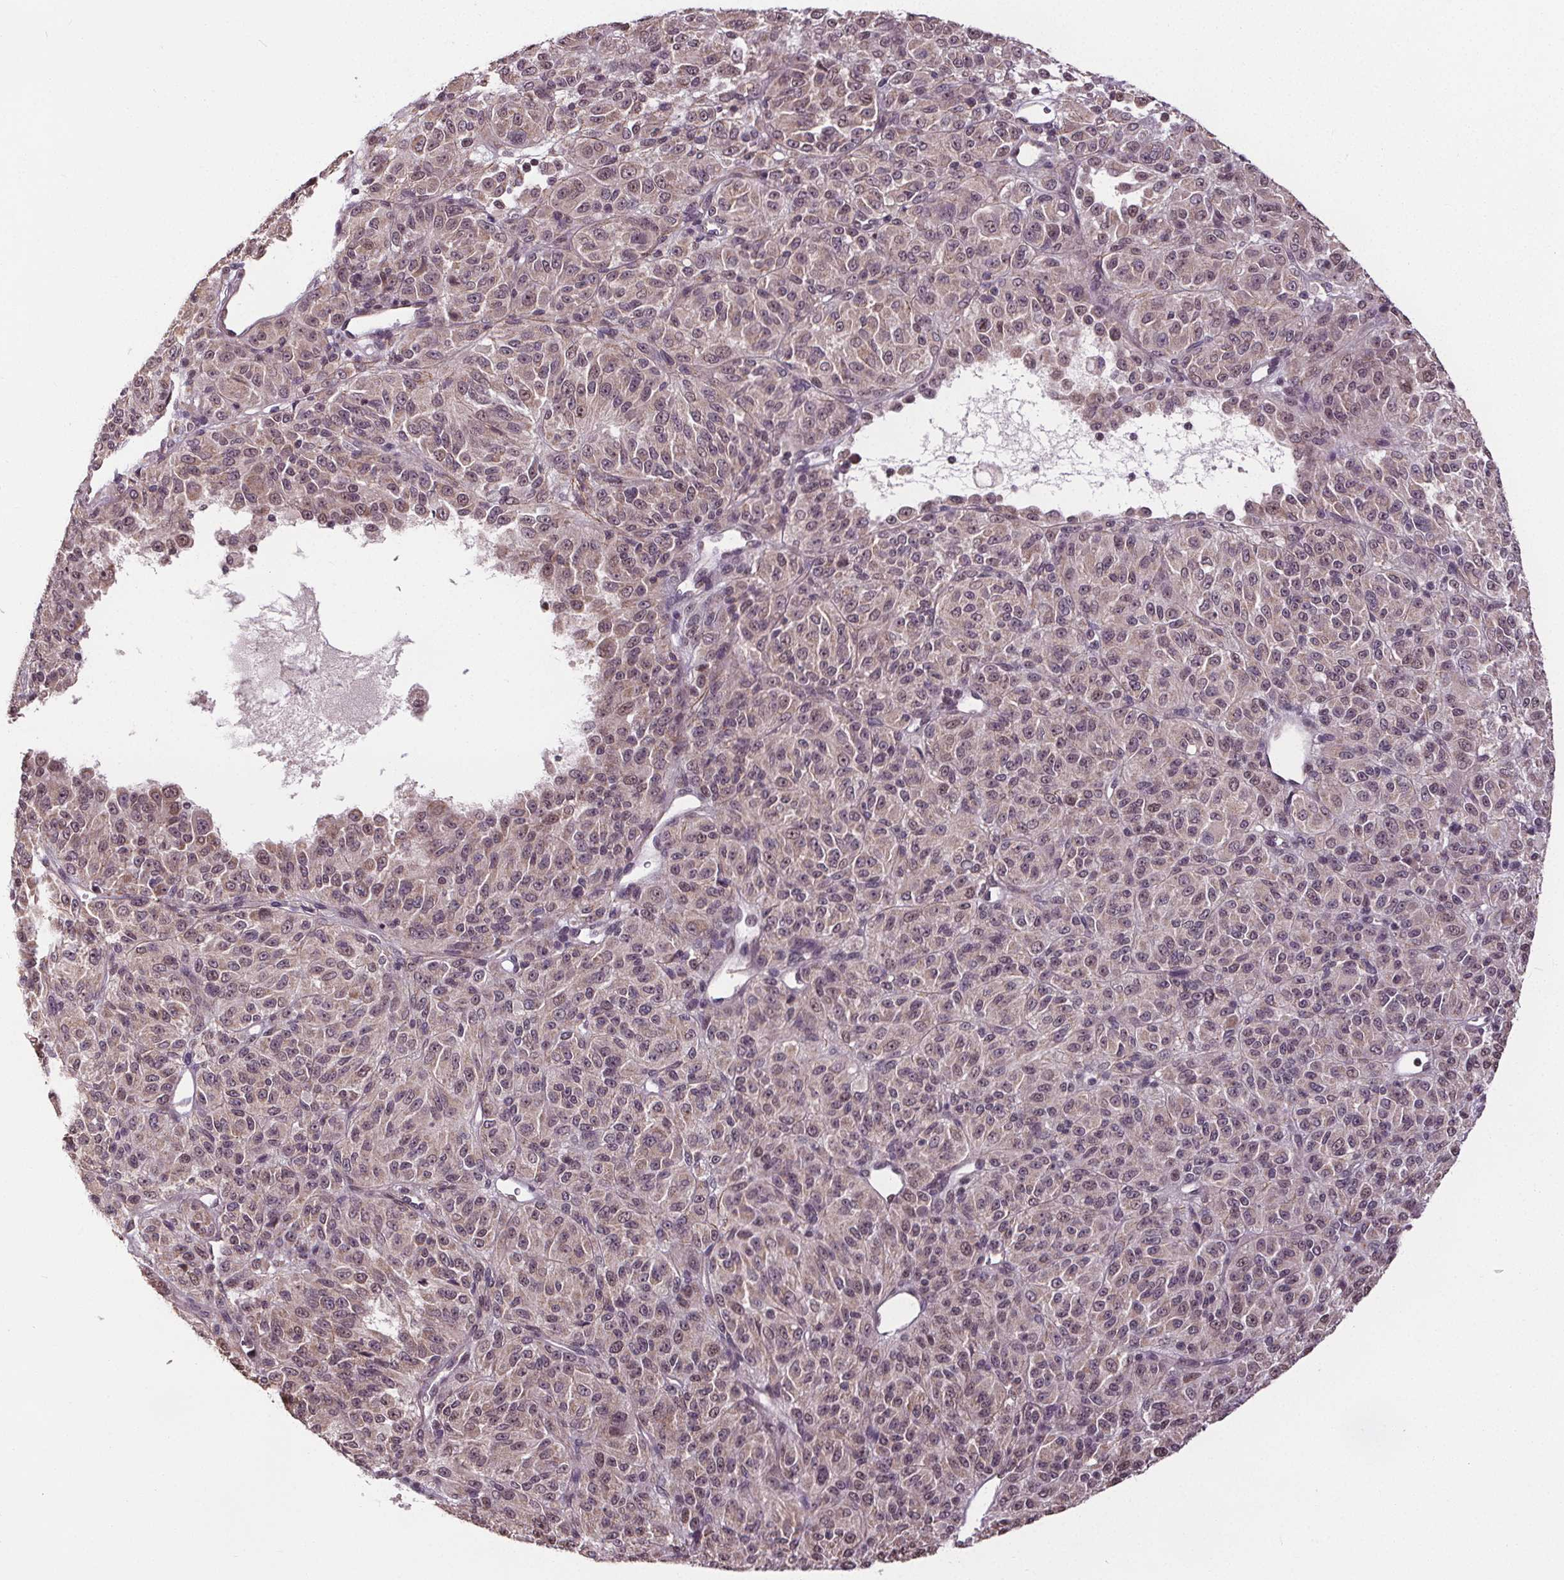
{"staining": {"intensity": "negative", "quantity": "none", "location": "none"}, "tissue": "melanoma", "cell_type": "Tumor cells", "image_type": "cancer", "snomed": [{"axis": "morphology", "description": "Malignant melanoma, Metastatic site"}, {"axis": "topography", "description": "Brain"}], "caption": "This is an immunohistochemistry (IHC) micrograph of human malignant melanoma (metastatic site). There is no staining in tumor cells.", "gene": "KIAA0232", "patient": {"sex": "female", "age": 56}}